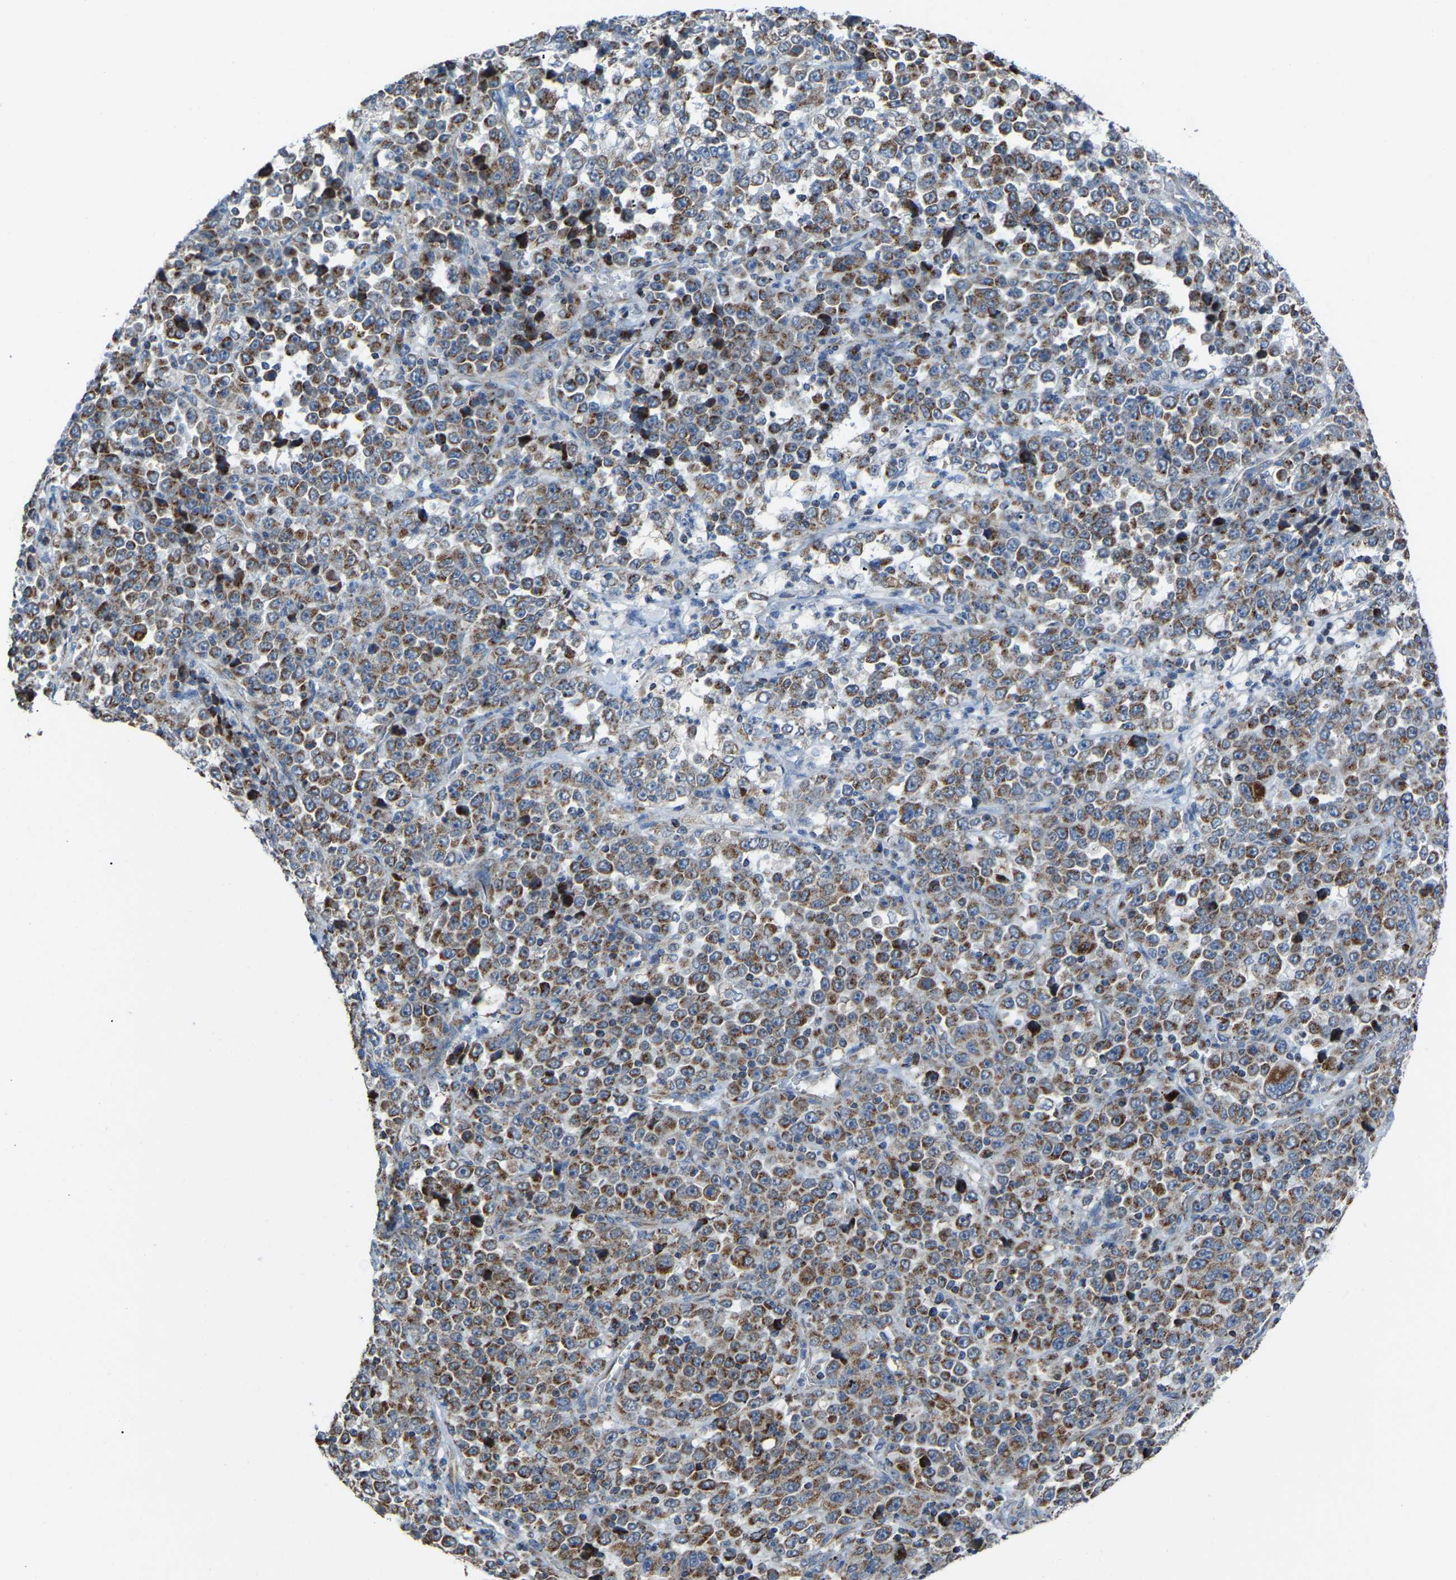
{"staining": {"intensity": "moderate", "quantity": ">75%", "location": "cytoplasmic/membranous"}, "tissue": "stomach cancer", "cell_type": "Tumor cells", "image_type": "cancer", "snomed": [{"axis": "morphology", "description": "Normal tissue, NOS"}, {"axis": "morphology", "description": "Adenocarcinoma, NOS"}, {"axis": "topography", "description": "Stomach, upper"}, {"axis": "topography", "description": "Stomach"}], "caption": "Immunohistochemistry photomicrograph of adenocarcinoma (stomach) stained for a protein (brown), which displays medium levels of moderate cytoplasmic/membranous positivity in approximately >75% of tumor cells.", "gene": "CANT1", "patient": {"sex": "male", "age": 59}}